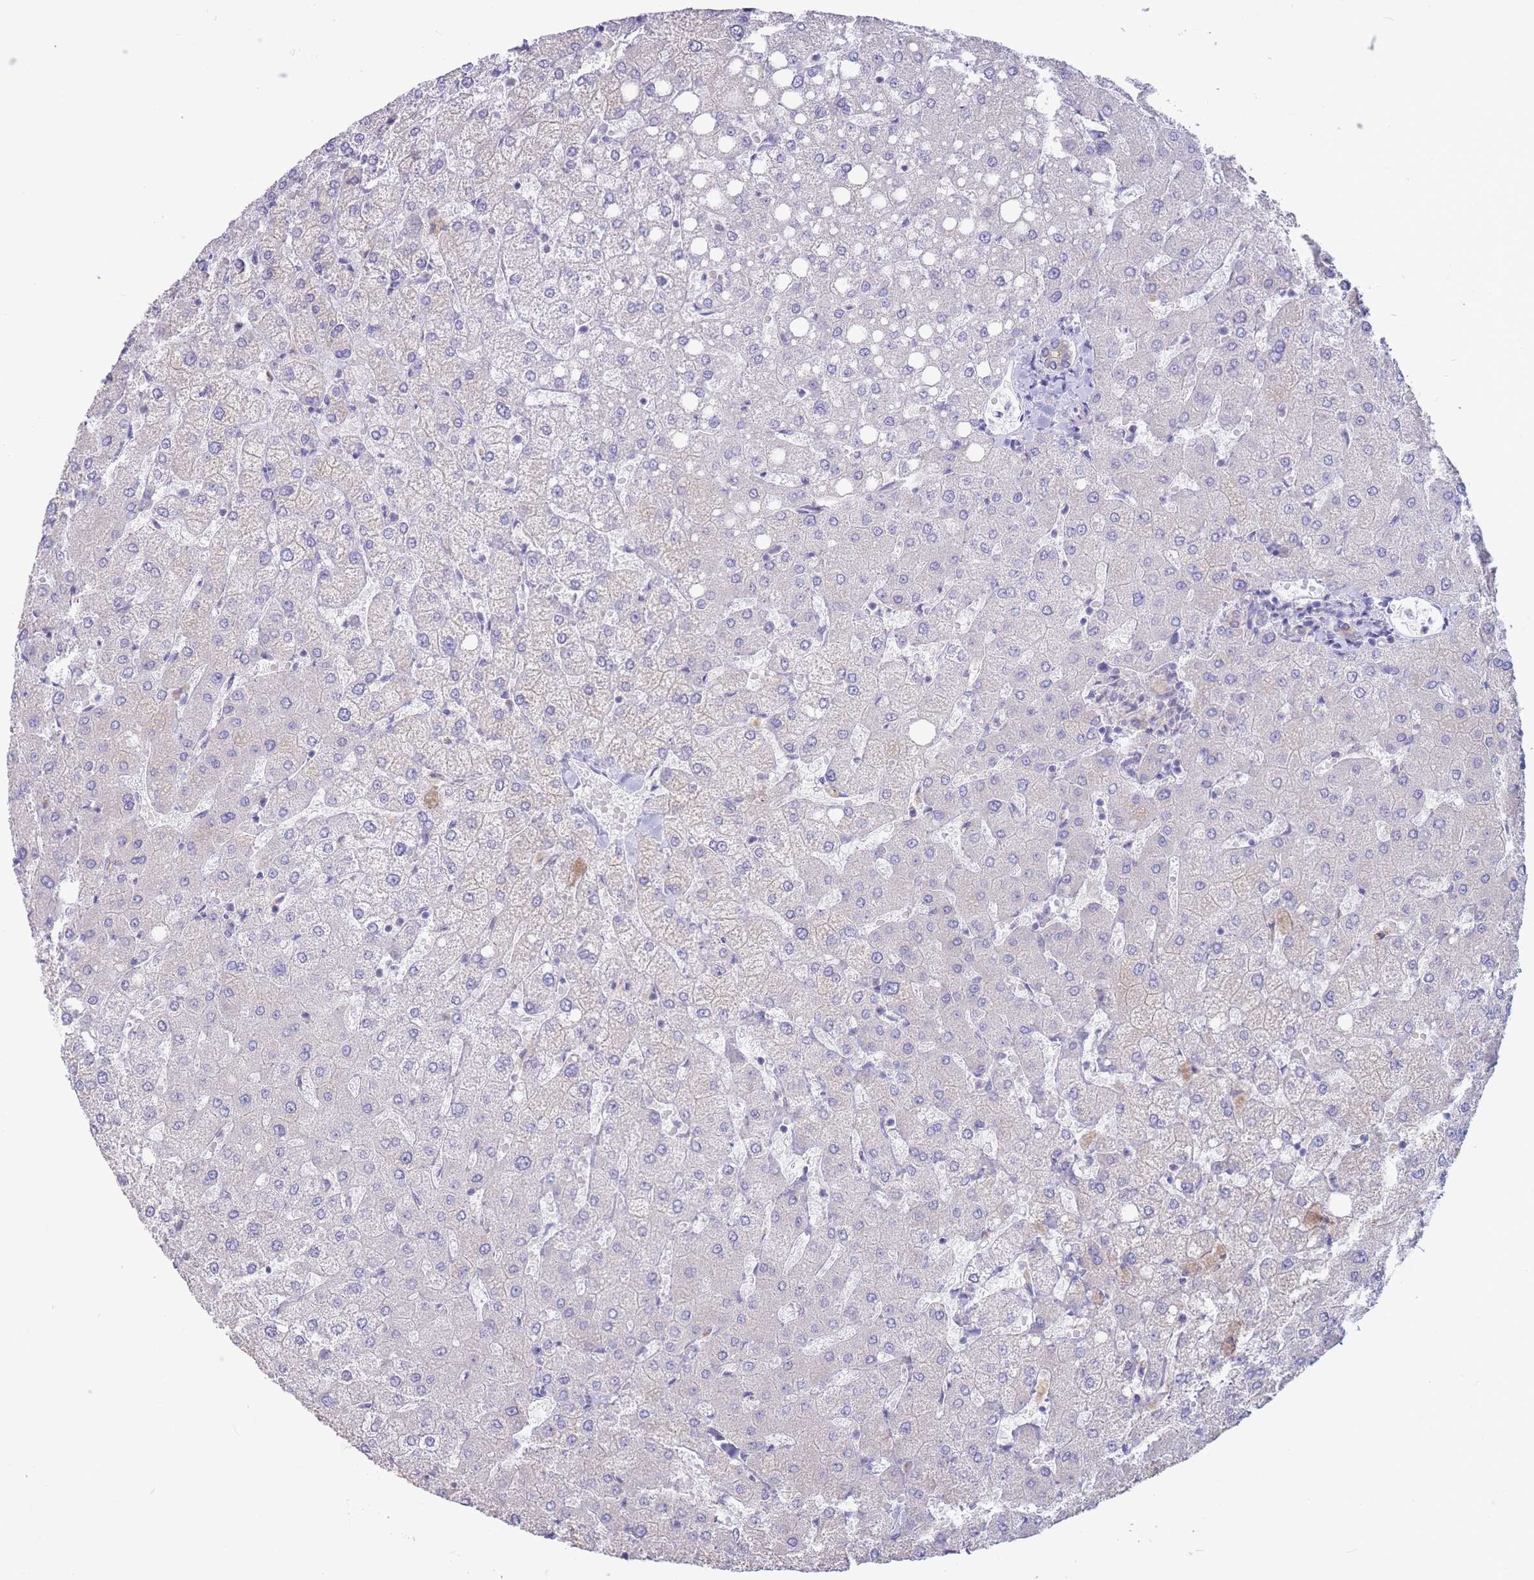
{"staining": {"intensity": "negative", "quantity": "none", "location": "none"}, "tissue": "liver", "cell_type": "Cholangiocytes", "image_type": "normal", "snomed": [{"axis": "morphology", "description": "Normal tissue, NOS"}, {"axis": "topography", "description": "Liver"}], "caption": "This is an IHC image of benign human liver. There is no staining in cholangiocytes.", "gene": "ALS2CL", "patient": {"sex": "female", "age": 54}}